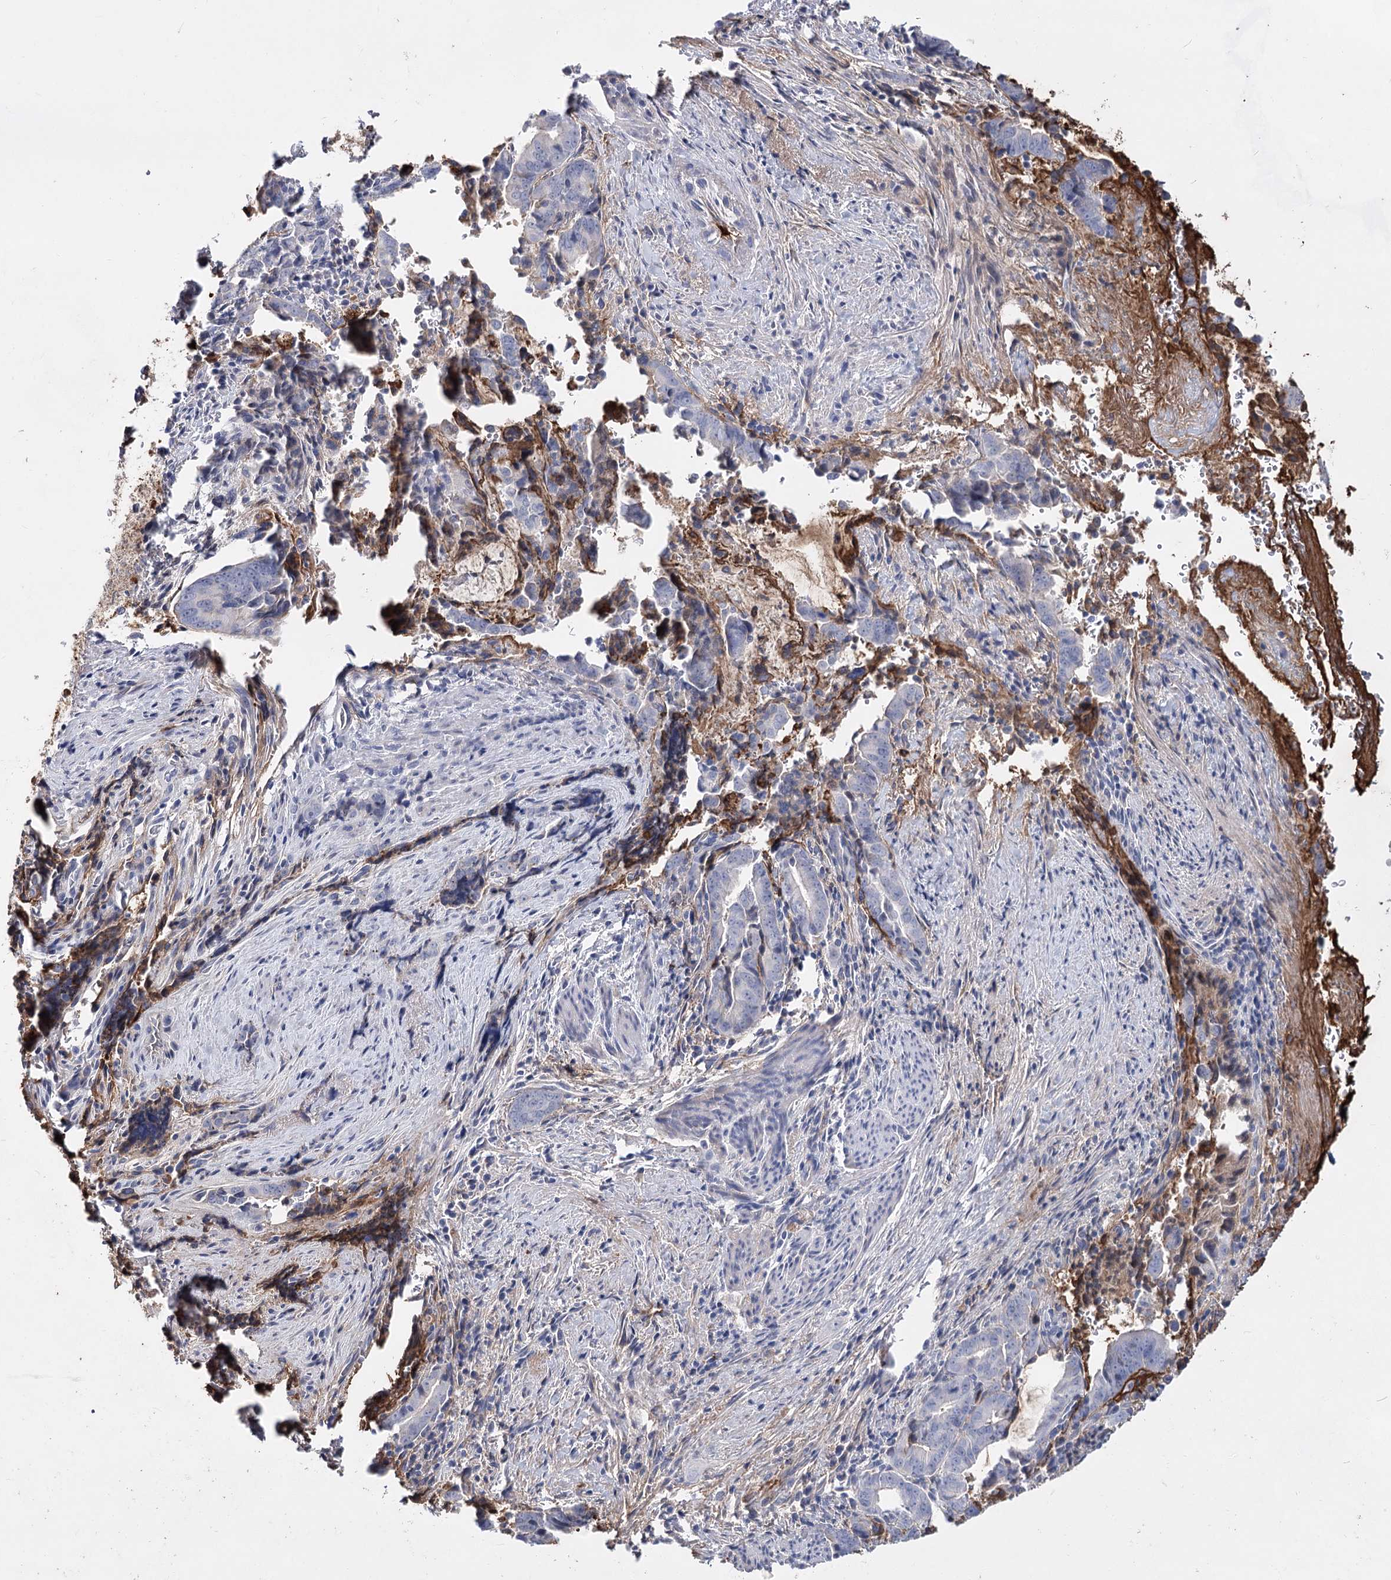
{"staining": {"intensity": "negative", "quantity": "none", "location": "none"}, "tissue": "pancreatic cancer", "cell_type": "Tumor cells", "image_type": "cancer", "snomed": [{"axis": "morphology", "description": "Adenocarcinoma, NOS"}, {"axis": "topography", "description": "Pancreas"}], "caption": "A high-resolution histopathology image shows IHC staining of pancreatic cancer, which exhibits no significant expression in tumor cells. Nuclei are stained in blue.", "gene": "TASOR2", "patient": {"sex": "female", "age": 63}}